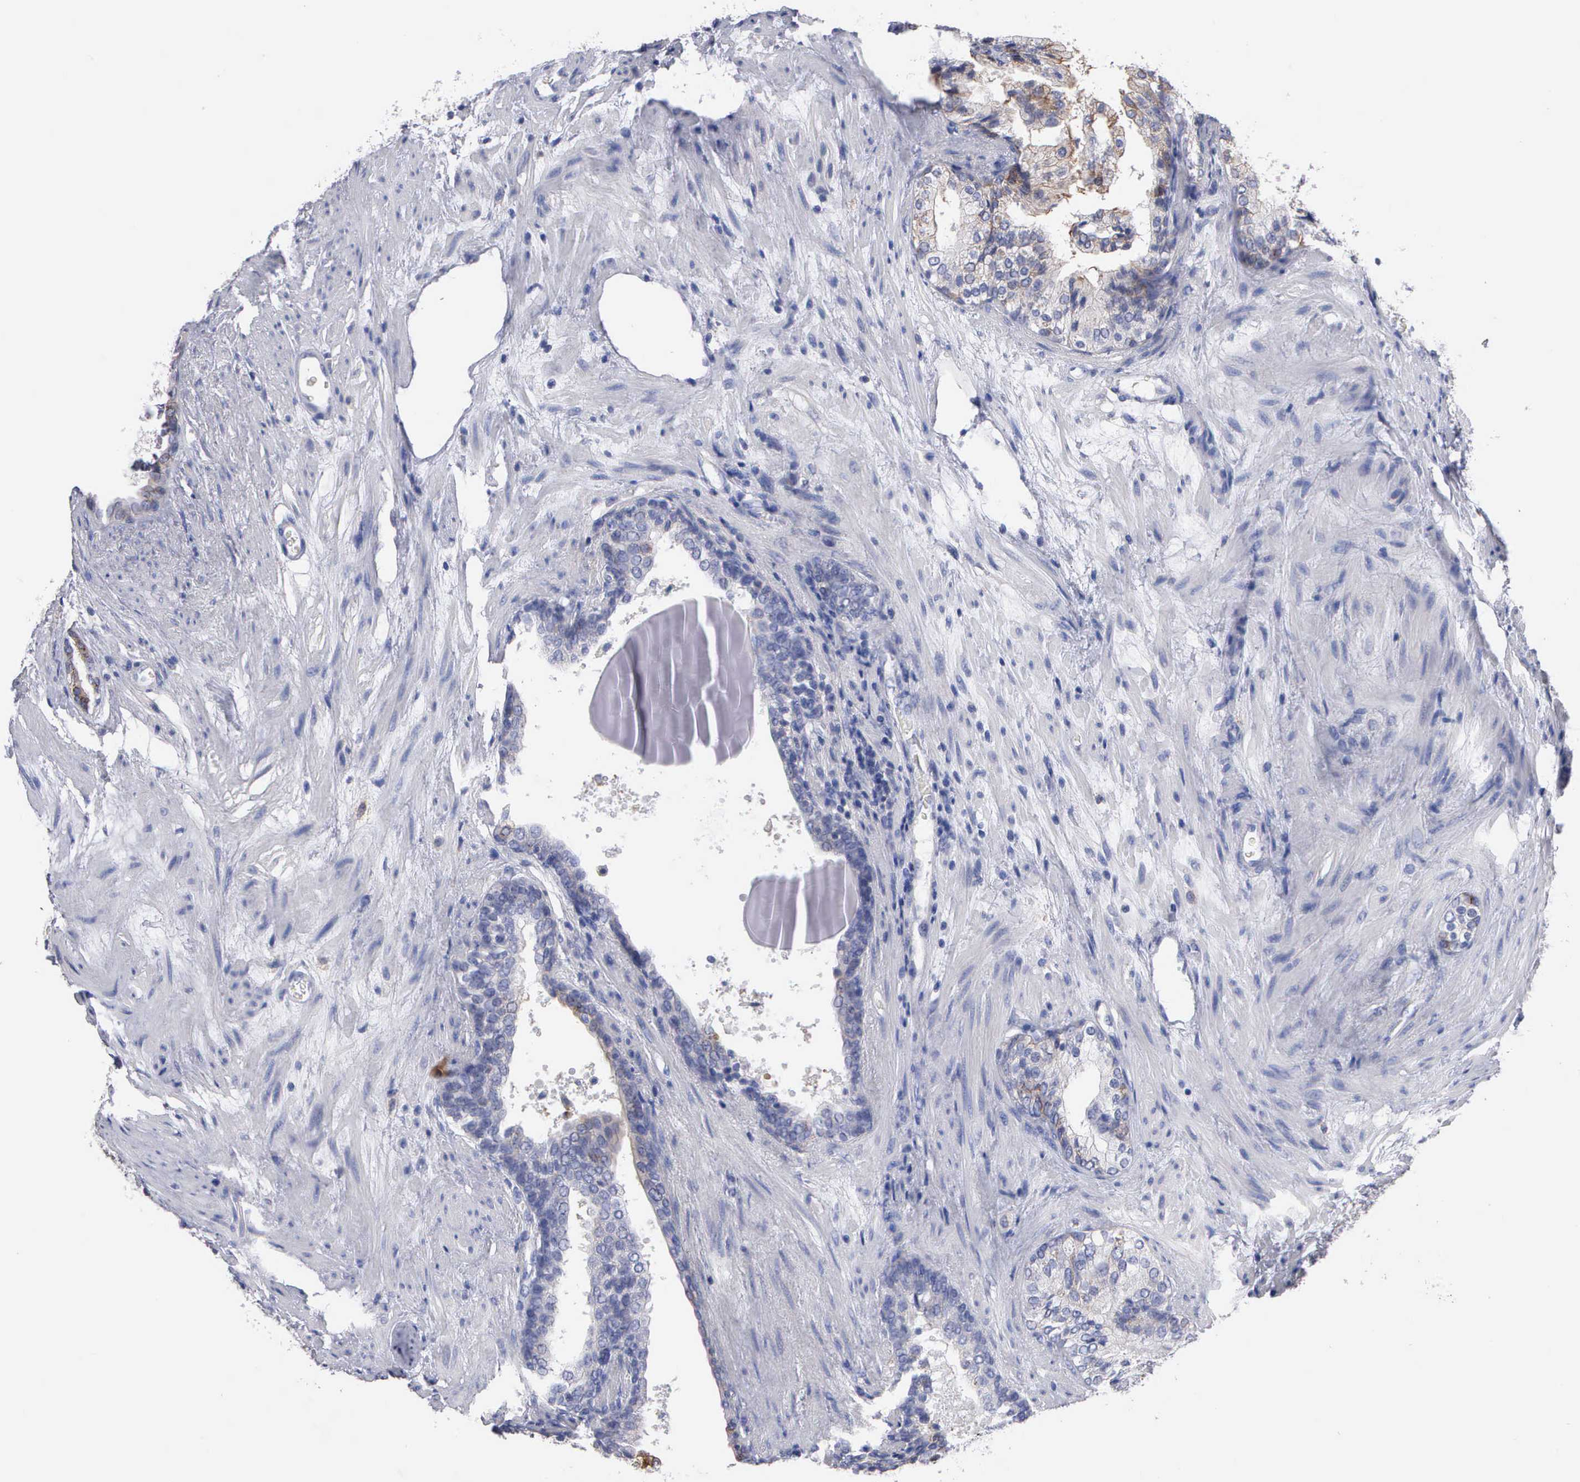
{"staining": {"intensity": "weak", "quantity": "<25%", "location": "cytoplasmic/membranous"}, "tissue": "prostate cancer", "cell_type": "Tumor cells", "image_type": "cancer", "snomed": [{"axis": "morphology", "description": "Adenocarcinoma, Low grade"}, {"axis": "topography", "description": "Prostate"}], "caption": "This is an immunohistochemistry photomicrograph of human low-grade adenocarcinoma (prostate). There is no positivity in tumor cells.", "gene": "PTGS2", "patient": {"sex": "male", "age": 69}}